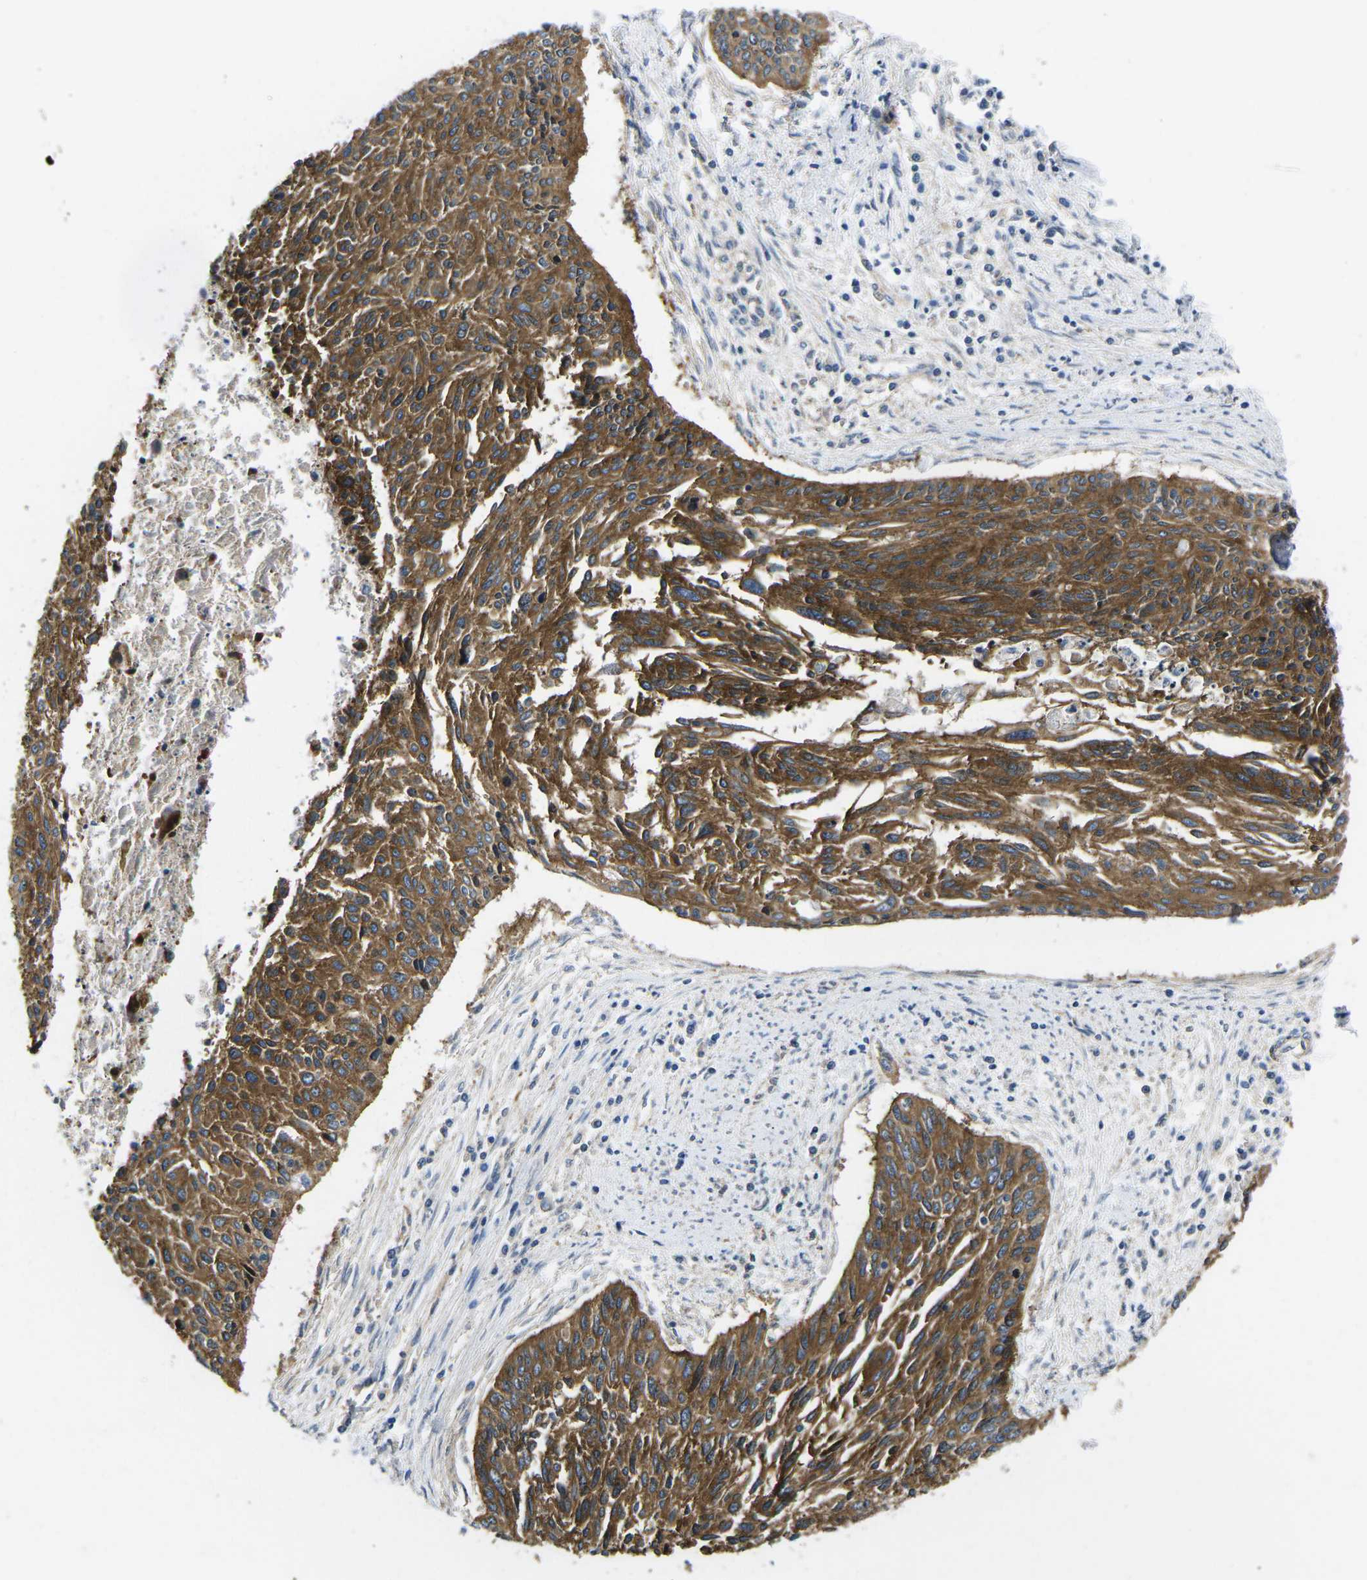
{"staining": {"intensity": "strong", "quantity": ">75%", "location": "cytoplasmic/membranous"}, "tissue": "cervical cancer", "cell_type": "Tumor cells", "image_type": "cancer", "snomed": [{"axis": "morphology", "description": "Squamous cell carcinoma, NOS"}, {"axis": "topography", "description": "Cervix"}], "caption": "Cervical cancer stained for a protein (brown) displays strong cytoplasmic/membranous positive positivity in about >75% of tumor cells.", "gene": "DLG1", "patient": {"sex": "female", "age": 55}}